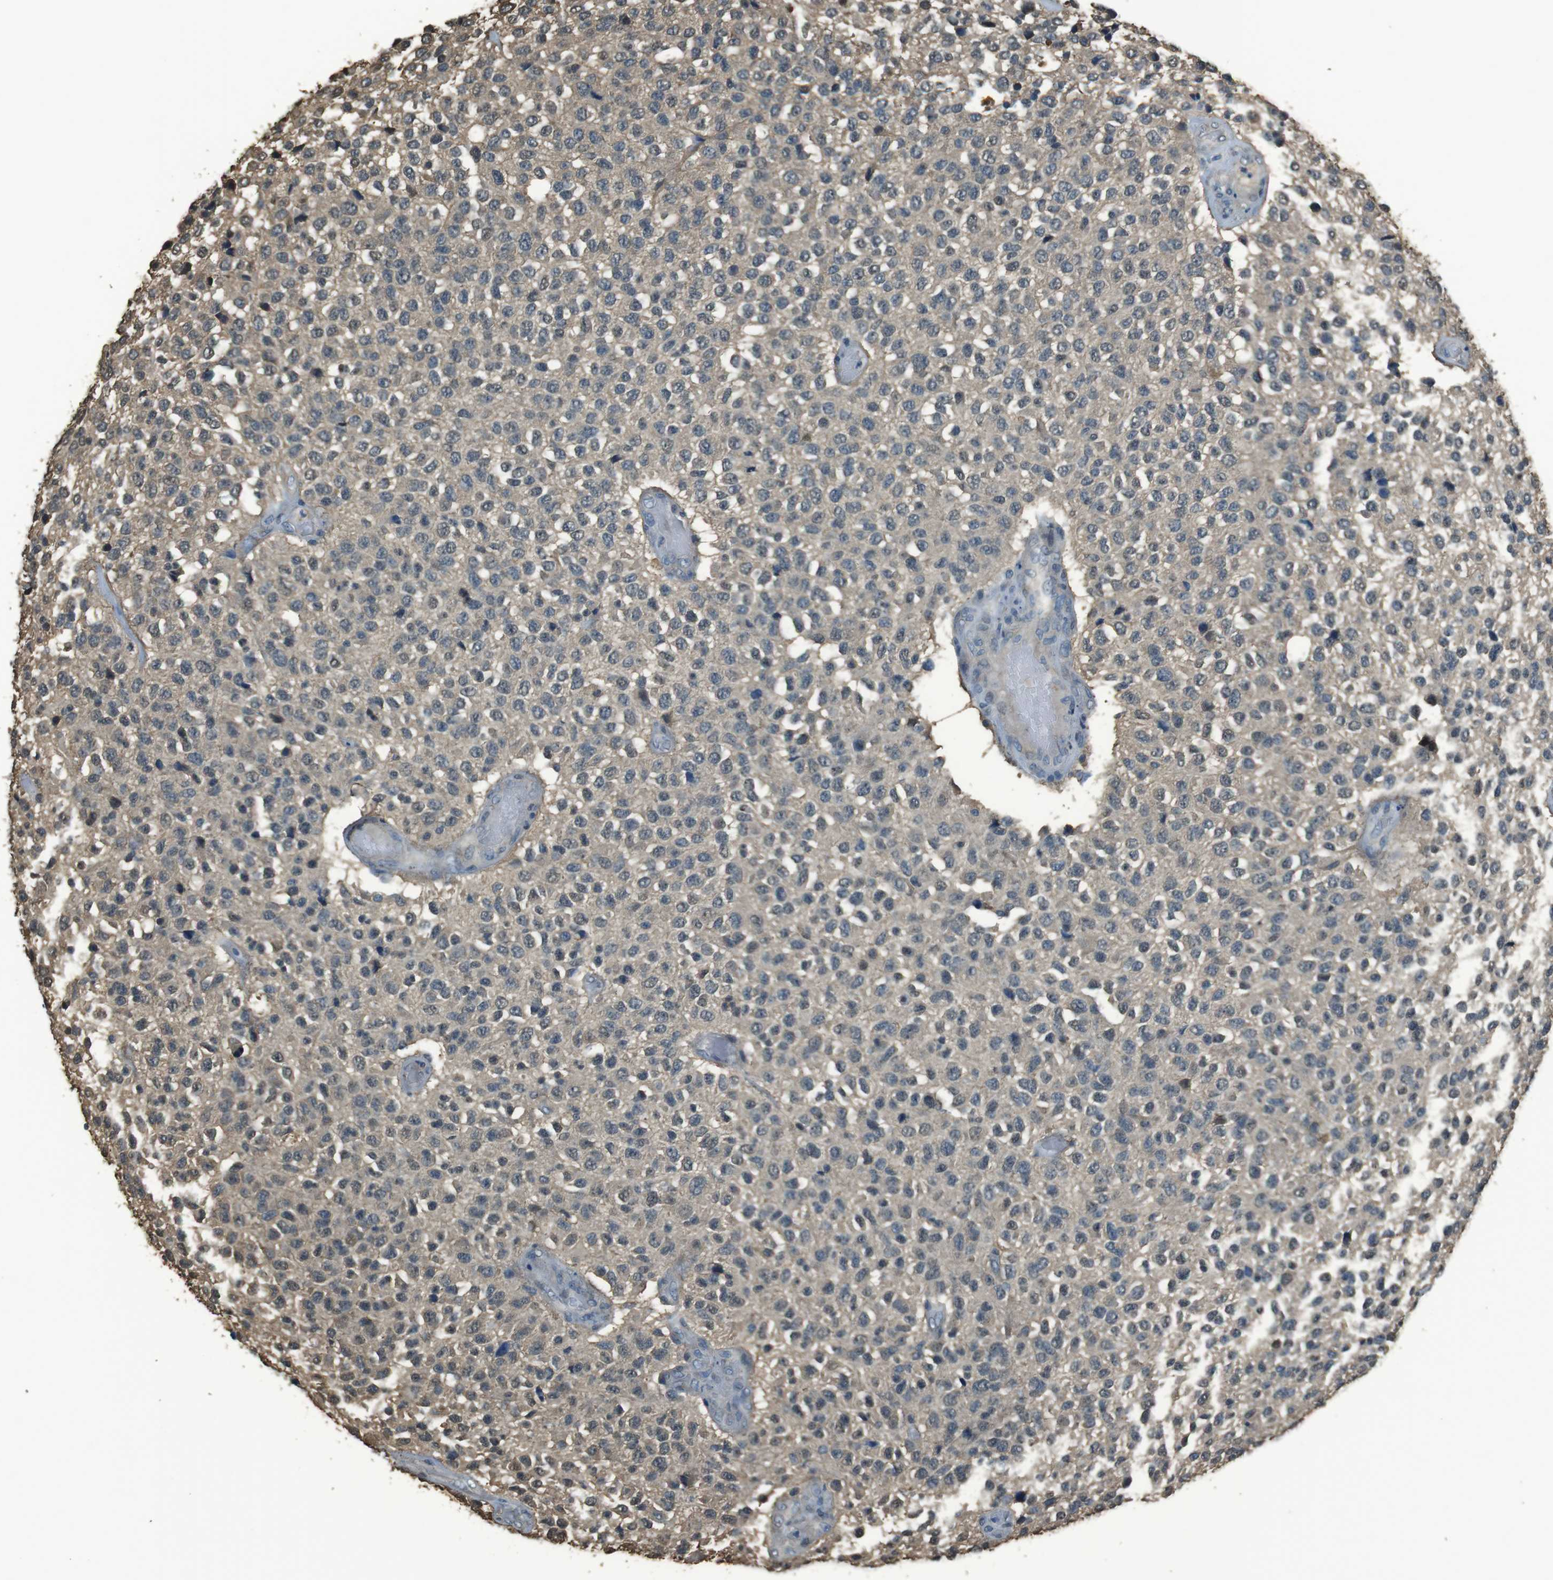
{"staining": {"intensity": "weak", "quantity": "<25%", "location": "nuclear"}, "tissue": "glioma", "cell_type": "Tumor cells", "image_type": "cancer", "snomed": [{"axis": "morphology", "description": "Glioma, malignant, High grade"}, {"axis": "topography", "description": "pancreas cauda"}], "caption": "Tumor cells are negative for brown protein staining in glioma. The staining was performed using DAB to visualize the protein expression in brown, while the nuclei were stained in blue with hematoxylin (Magnification: 20x).", "gene": "TWSG1", "patient": {"sex": "male", "age": 60}}